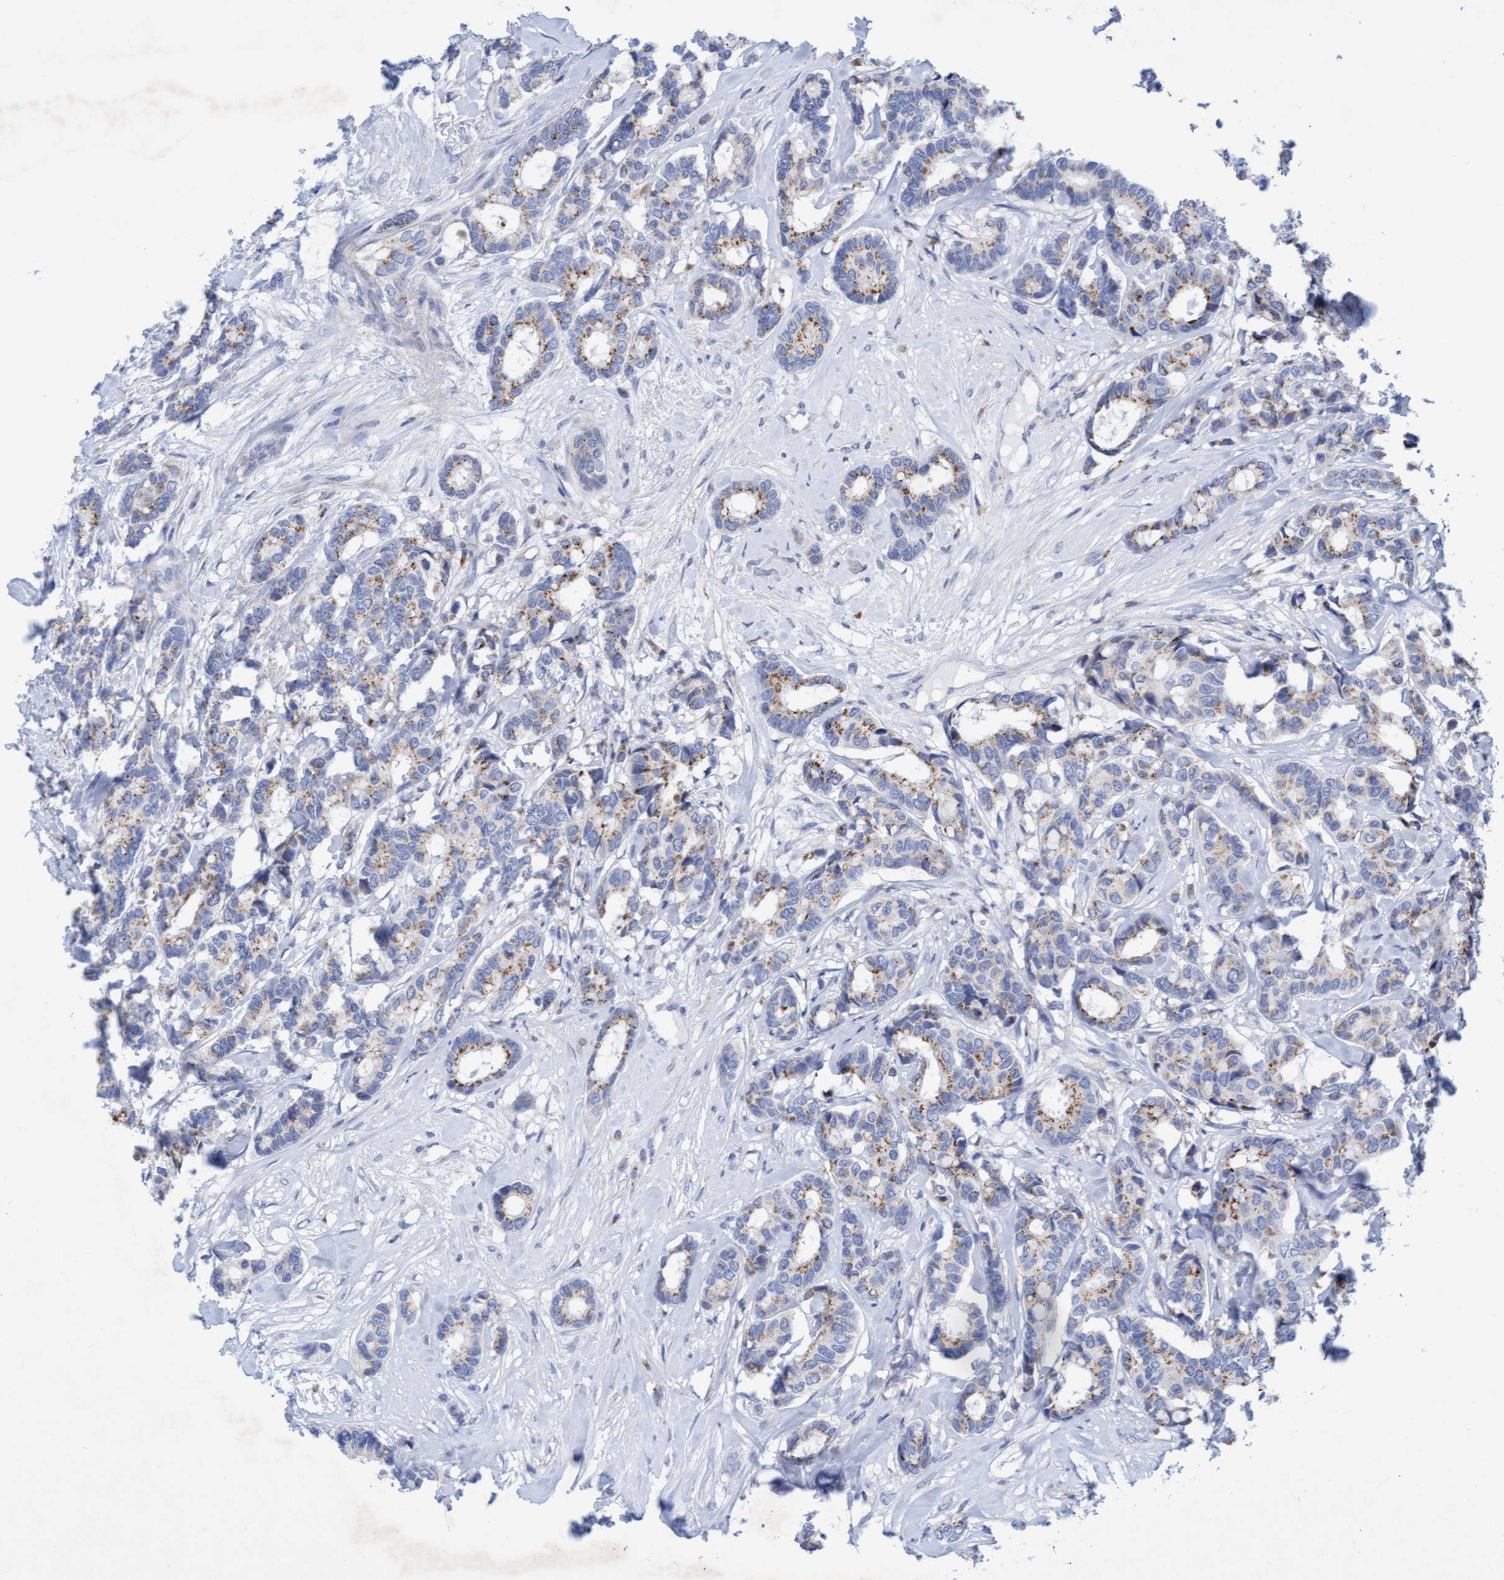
{"staining": {"intensity": "moderate", "quantity": "25%-75%", "location": "cytoplasmic/membranous"}, "tissue": "breast cancer", "cell_type": "Tumor cells", "image_type": "cancer", "snomed": [{"axis": "morphology", "description": "Duct carcinoma"}, {"axis": "topography", "description": "Breast"}], "caption": "IHC staining of infiltrating ductal carcinoma (breast), which displays medium levels of moderate cytoplasmic/membranous staining in approximately 25%-75% of tumor cells indicating moderate cytoplasmic/membranous protein expression. The staining was performed using DAB (3,3'-diaminobenzidine) (brown) for protein detection and nuclei were counterstained in hematoxylin (blue).", "gene": "SGSH", "patient": {"sex": "female", "age": 87}}